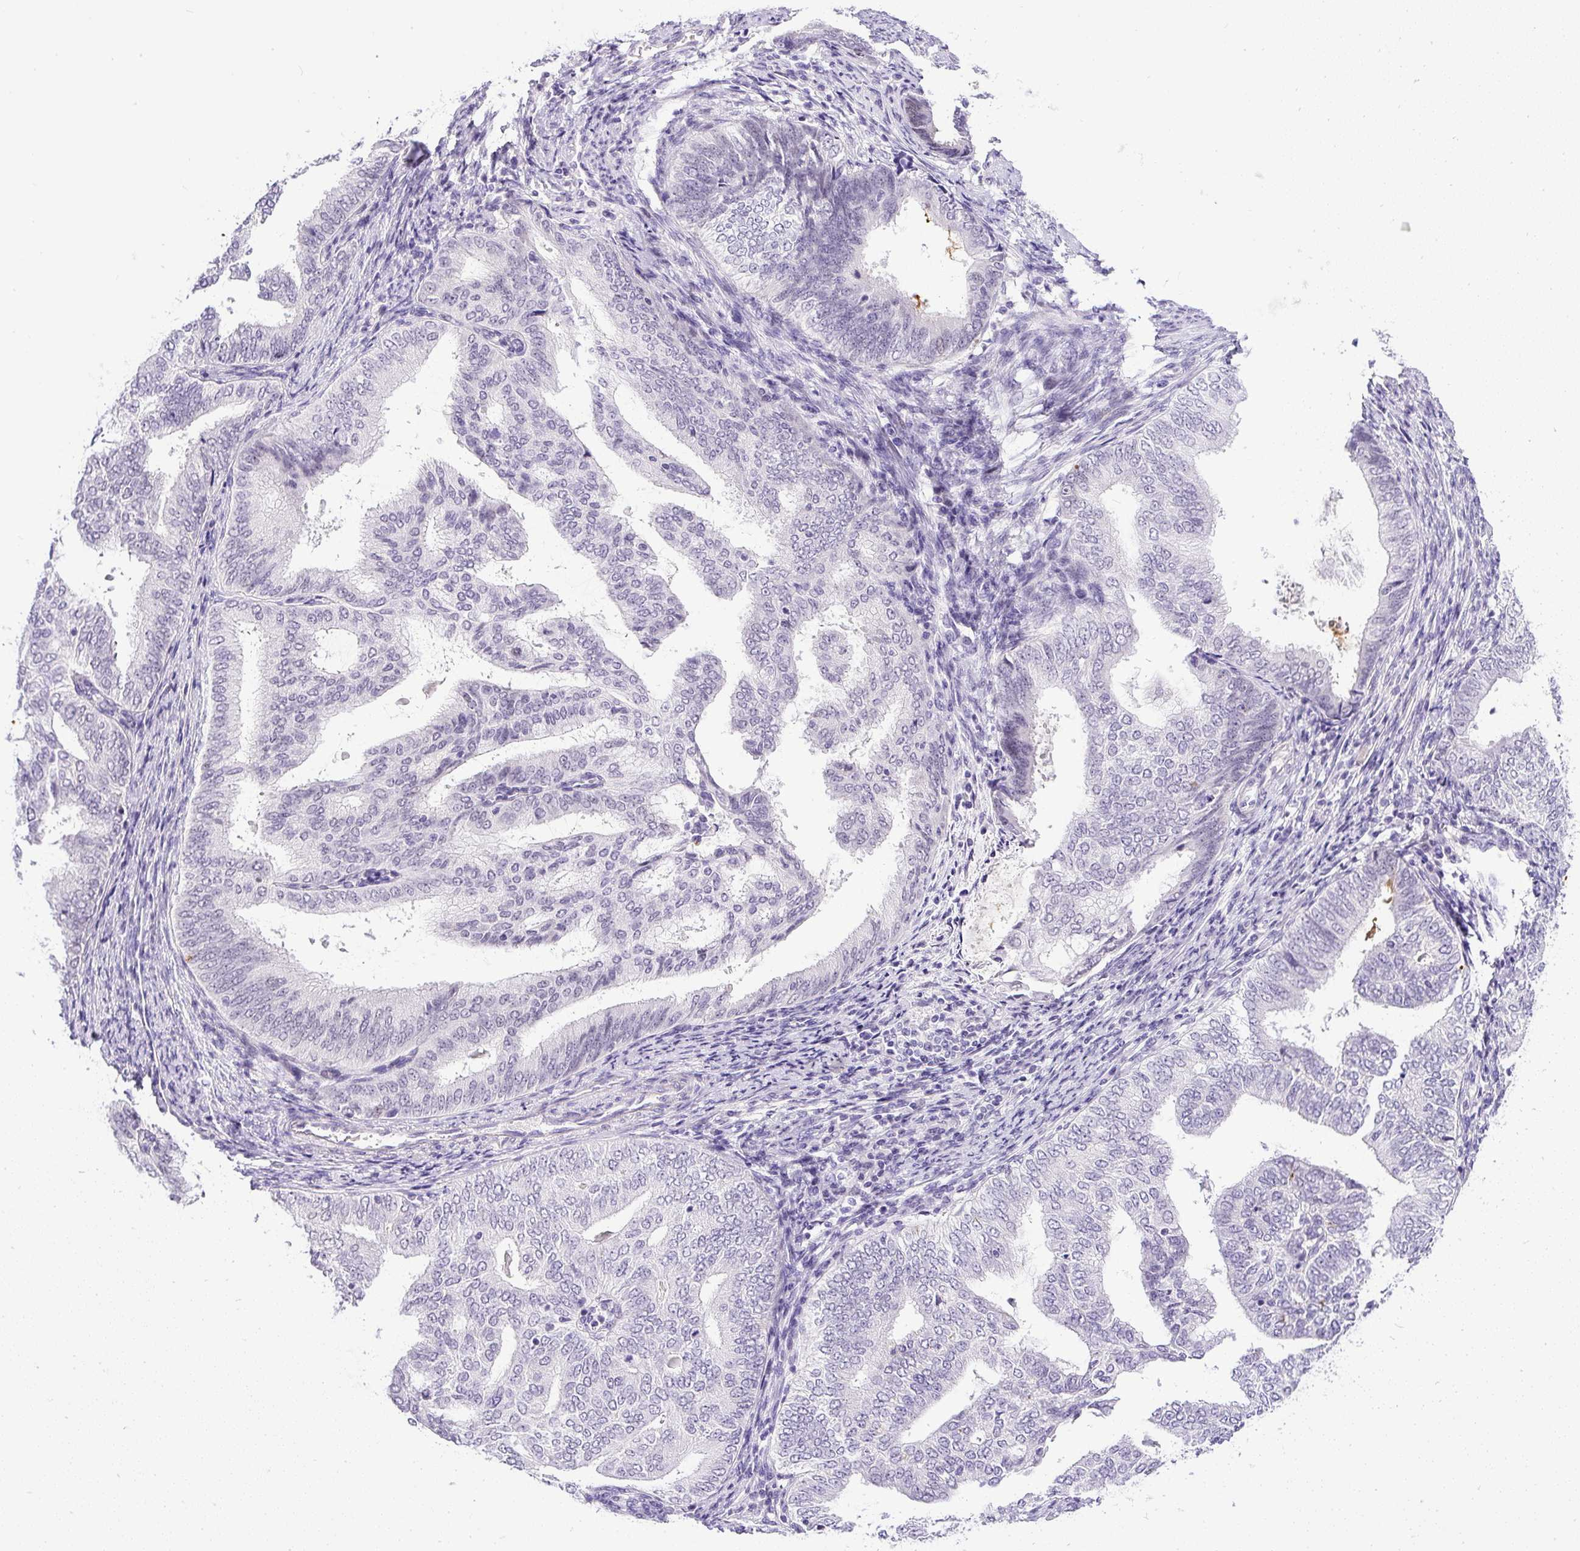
{"staining": {"intensity": "weak", "quantity": "<25%", "location": "nuclear"}, "tissue": "endometrial cancer", "cell_type": "Tumor cells", "image_type": "cancer", "snomed": [{"axis": "morphology", "description": "Adenocarcinoma, NOS"}, {"axis": "topography", "description": "Endometrium"}], "caption": "Immunohistochemistry (IHC) image of neoplastic tissue: human endometrial cancer (adenocarcinoma) stained with DAB (3,3'-diaminobenzidine) displays no significant protein positivity in tumor cells.", "gene": "WNT10B", "patient": {"sex": "female", "age": 58}}